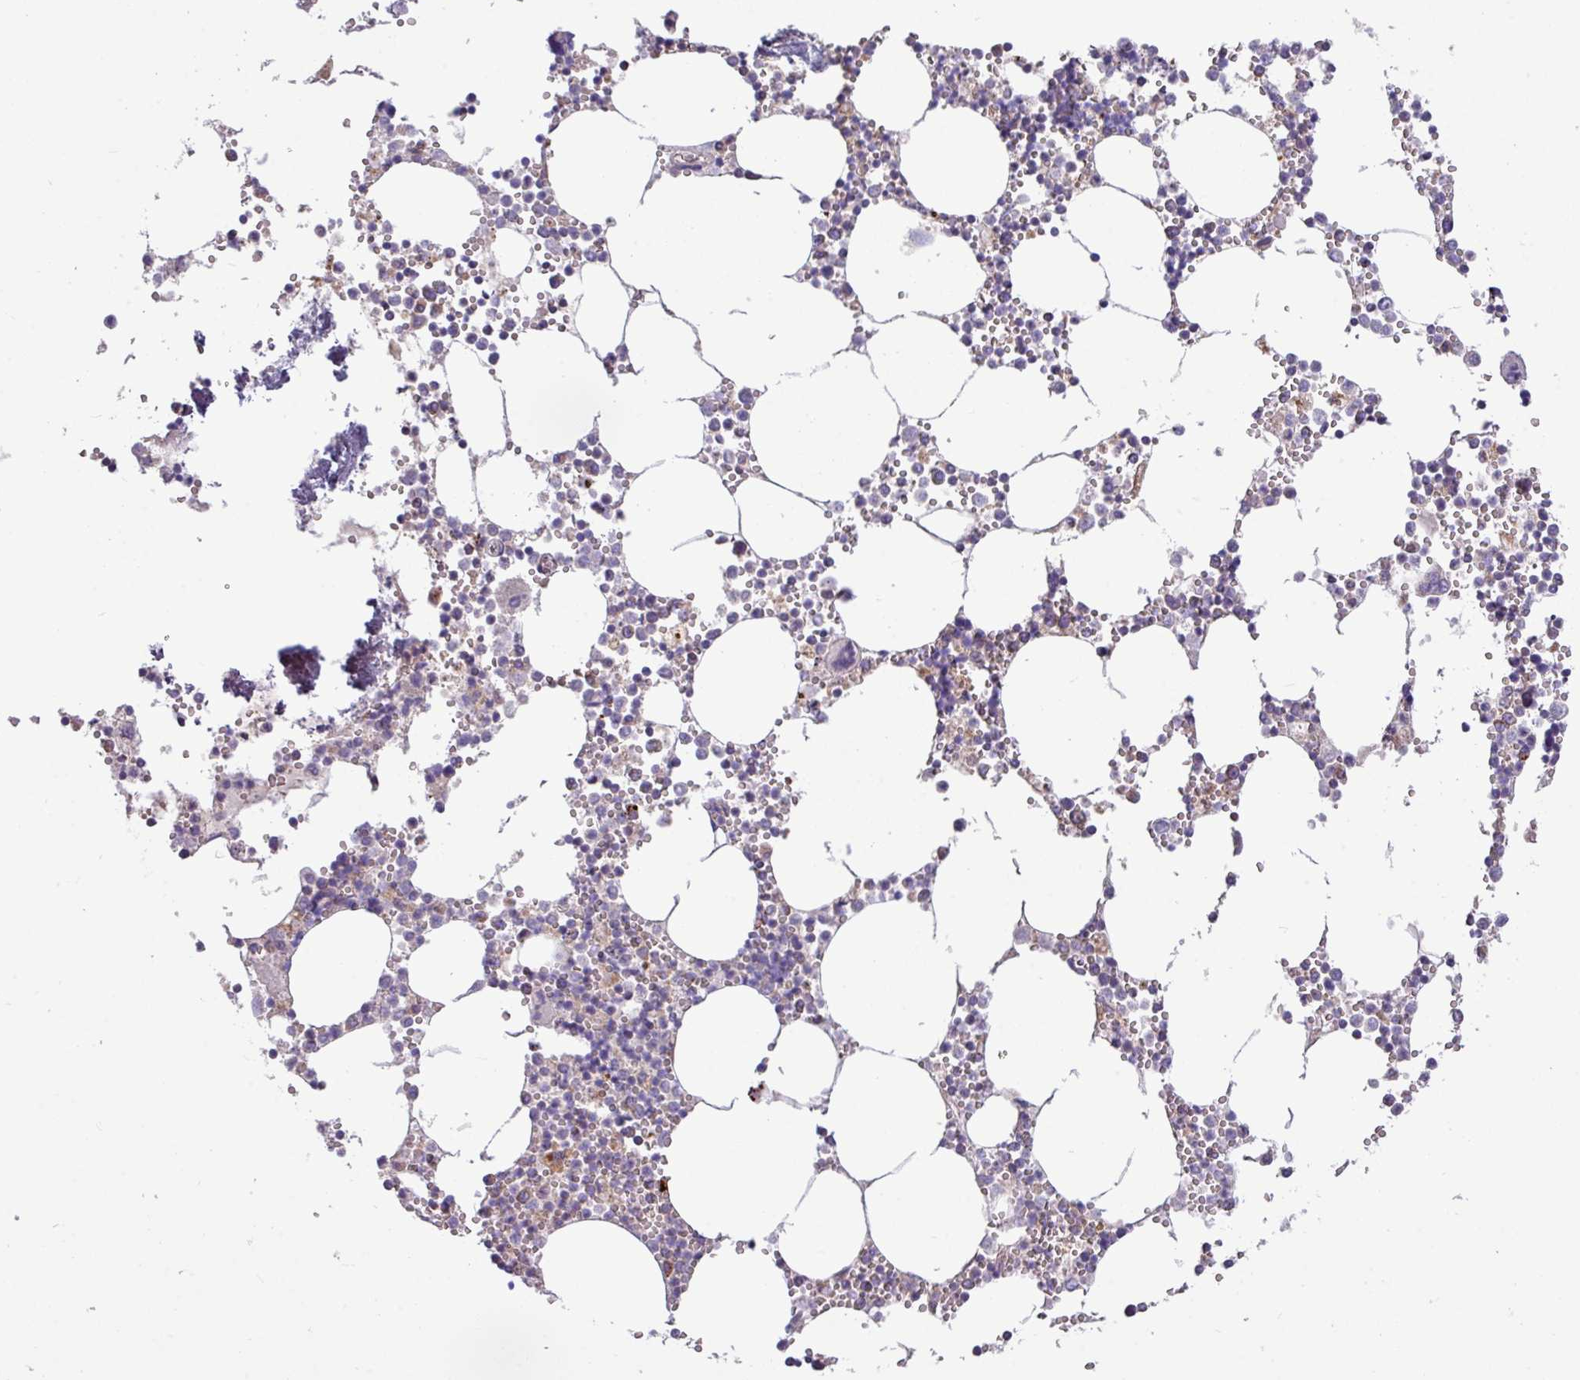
{"staining": {"intensity": "weak", "quantity": "<25%", "location": "cytoplasmic/membranous"}, "tissue": "bone marrow", "cell_type": "Hematopoietic cells", "image_type": "normal", "snomed": [{"axis": "morphology", "description": "Normal tissue, NOS"}, {"axis": "topography", "description": "Bone marrow"}], "caption": "Immunohistochemical staining of normal bone marrow reveals no significant positivity in hematopoietic cells.", "gene": "PPM1J", "patient": {"sex": "male", "age": 54}}